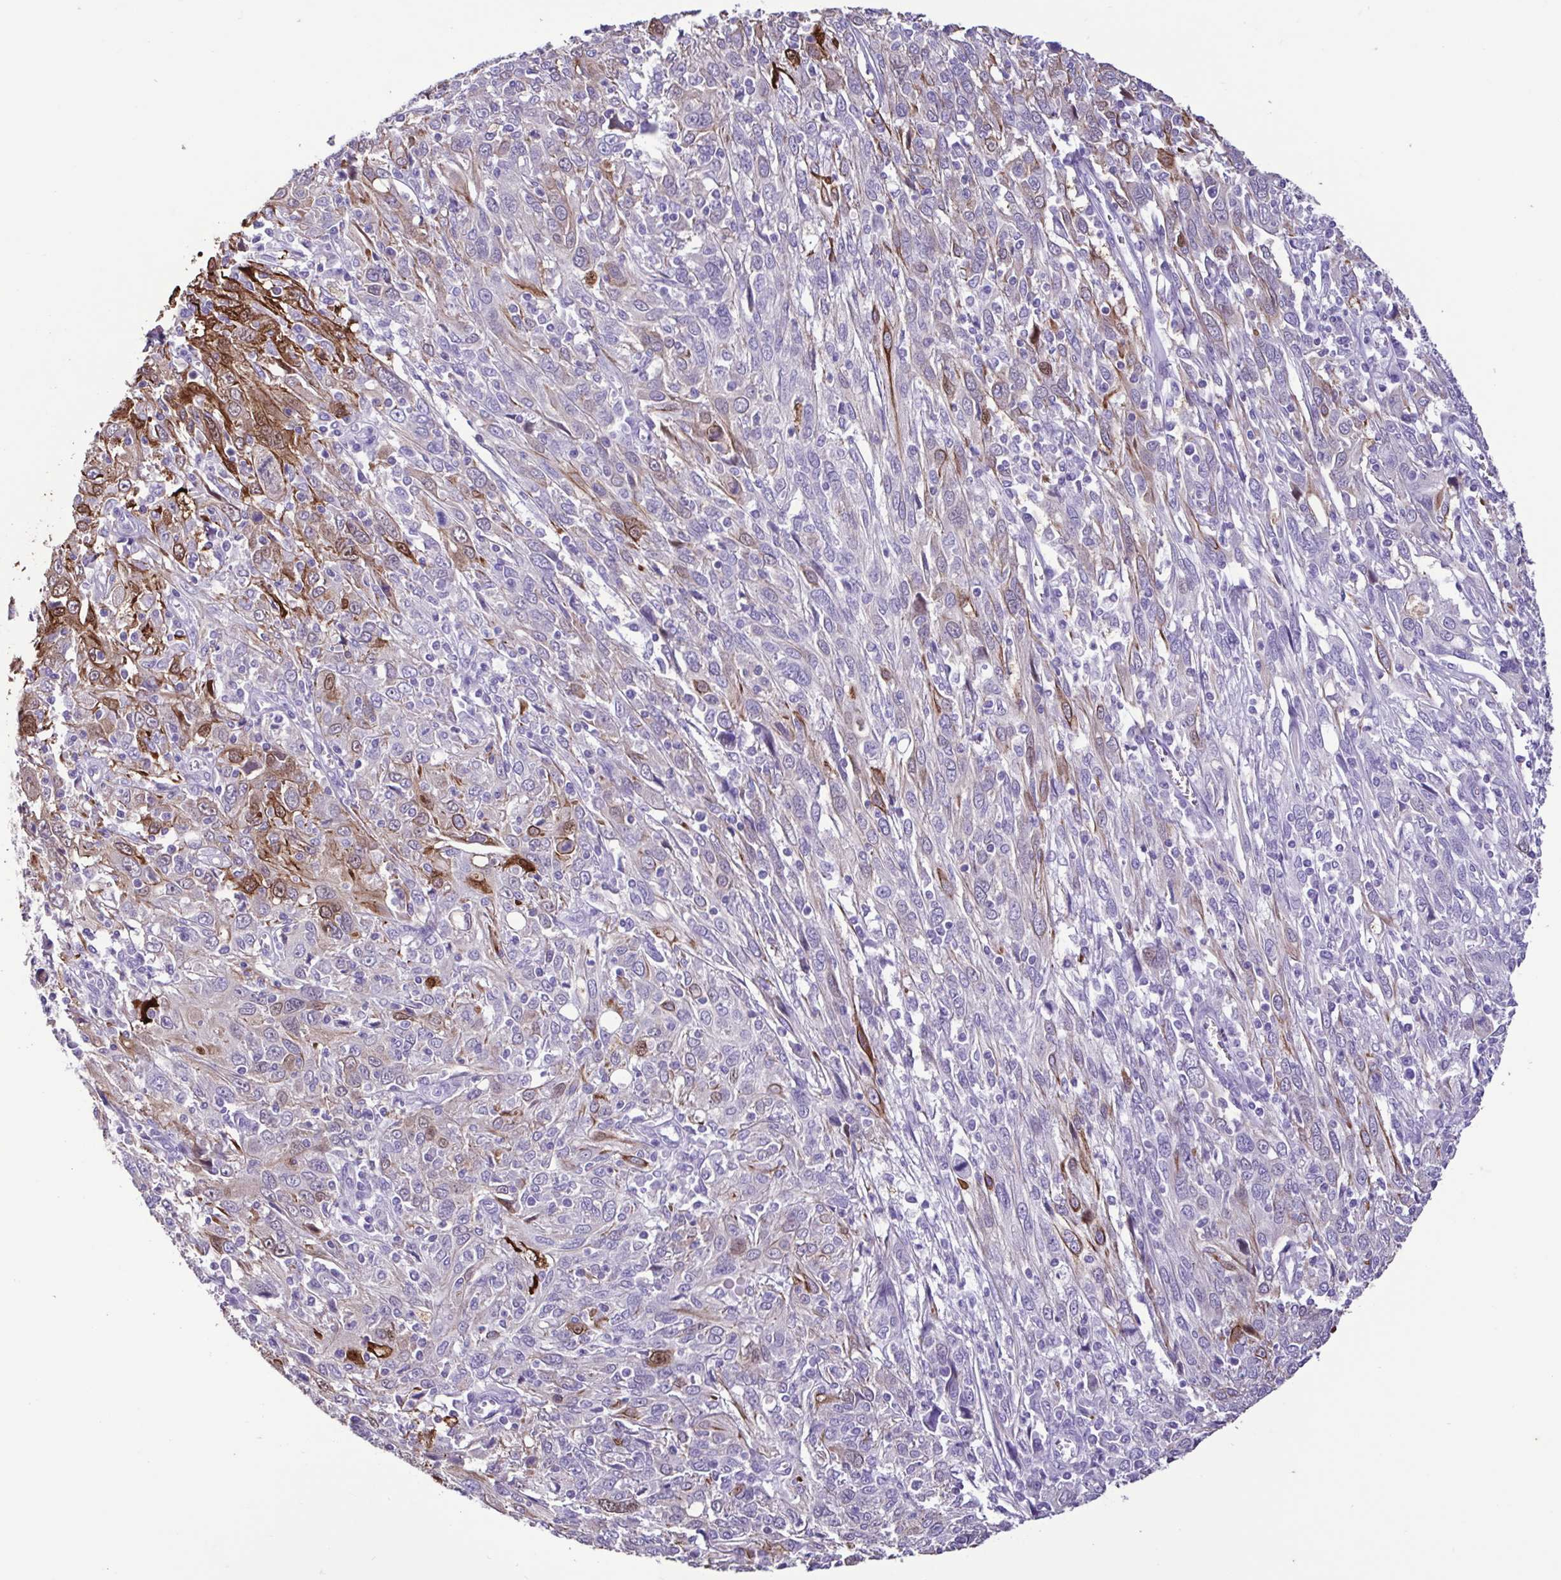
{"staining": {"intensity": "moderate", "quantity": "<25%", "location": "cytoplasmic/membranous"}, "tissue": "cervical cancer", "cell_type": "Tumor cells", "image_type": "cancer", "snomed": [{"axis": "morphology", "description": "Squamous cell carcinoma, NOS"}, {"axis": "topography", "description": "Cervix"}], "caption": "Immunohistochemical staining of cervical cancer exhibits low levels of moderate cytoplasmic/membranous protein expression in approximately <25% of tumor cells. (IHC, brightfield microscopy, high magnification).", "gene": "PLA2G4E", "patient": {"sex": "female", "age": 46}}